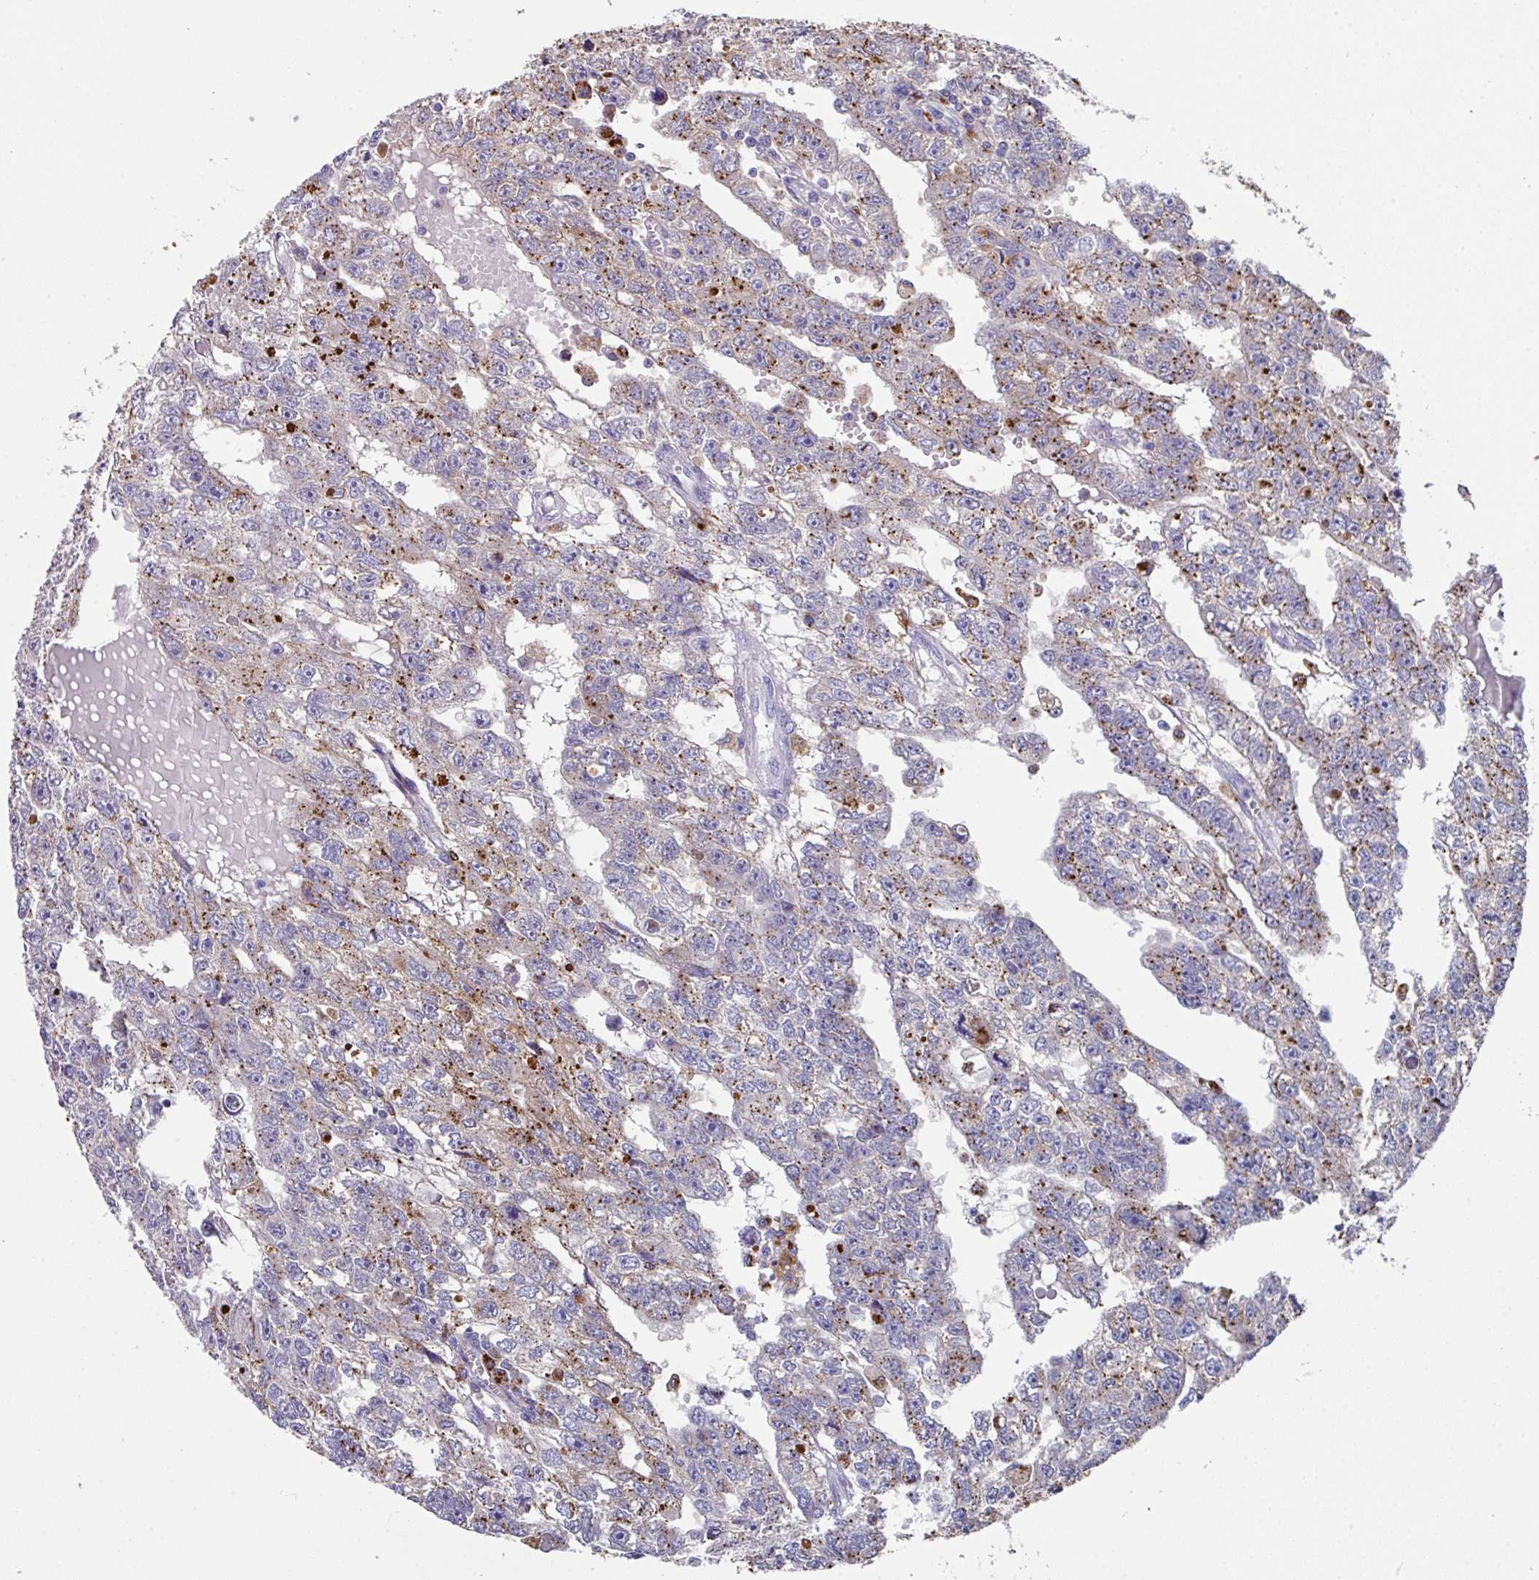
{"staining": {"intensity": "moderate", "quantity": "<25%", "location": "cytoplasmic/membranous"}, "tissue": "testis cancer", "cell_type": "Tumor cells", "image_type": "cancer", "snomed": [{"axis": "morphology", "description": "Carcinoma, Embryonal, NOS"}, {"axis": "topography", "description": "Testis"}], "caption": "A high-resolution micrograph shows immunohistochemistry (IHC) staining of testis cancer (embryonal carcinoma), which shows moderate cytoplasmic/membranous positivity in about <25% of tumor cells.", "gene": "CPVL", "patient": {"sex": "male", "age": 20}}